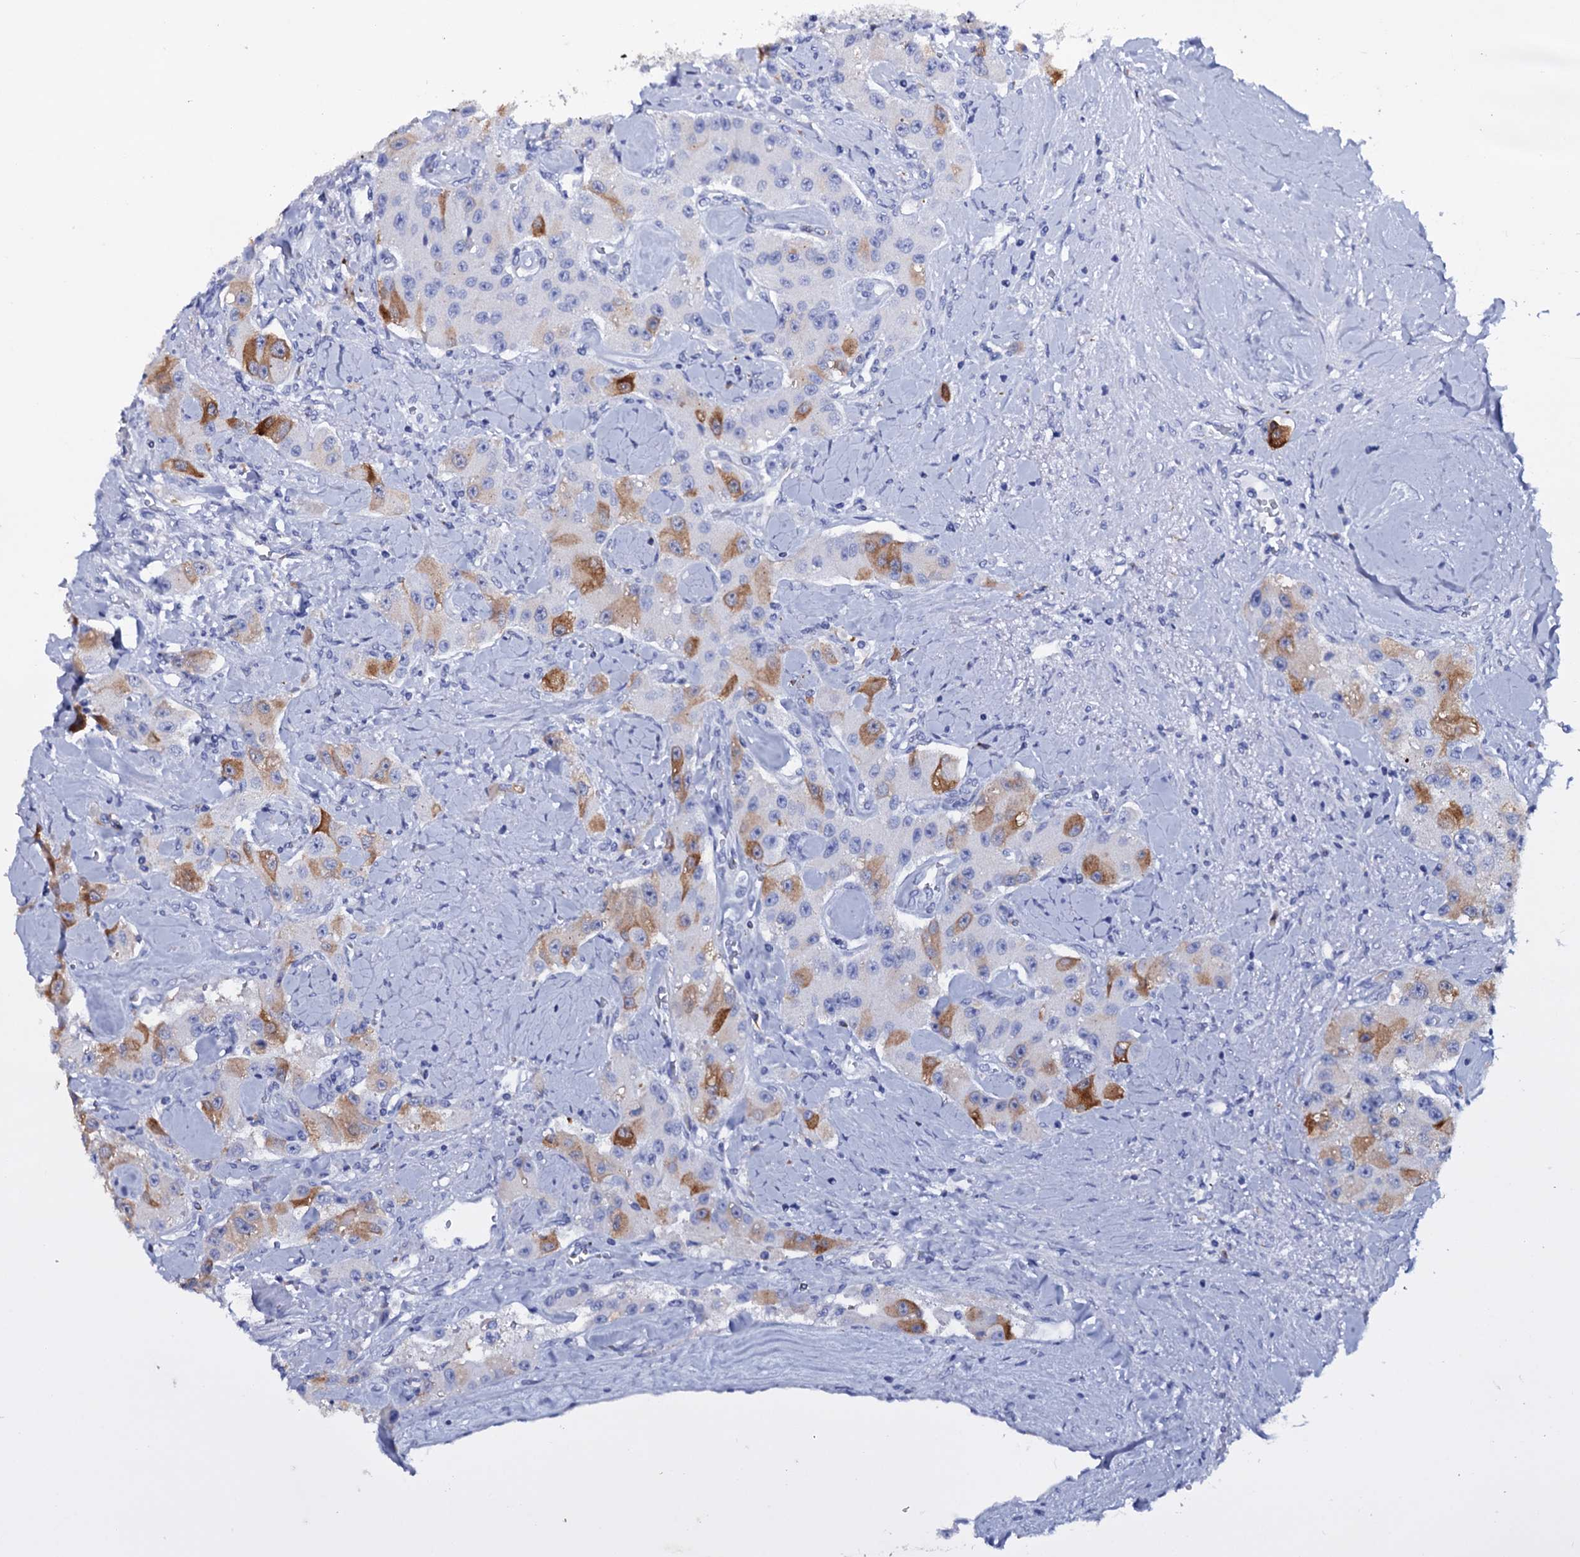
{"staining": {"intensity": "moderate", "quantity": "25%-75%", "location": "cytoplasmic/membranous"}, "tissue": "carcinoid", "cell_type": "Tumor cells", "image_type": "cancer", "snomed": [{"axis": "morphology", "description": "Carcinoid, malignant, NOS"}, {"axis": "topography", "description": "Pancreas"}], "caption": "The photomicrograph reveals a brown stain indicating the presence of a protein in the cytoplasmic/membranous of tumor cells in carcinoid. (DAB (3,3'-diaminobenzidine) = brown stain, brightfield microscopy at high magnification).", "gene": "ITPRID2", "patient": {"sex": "male", "age": 41}}